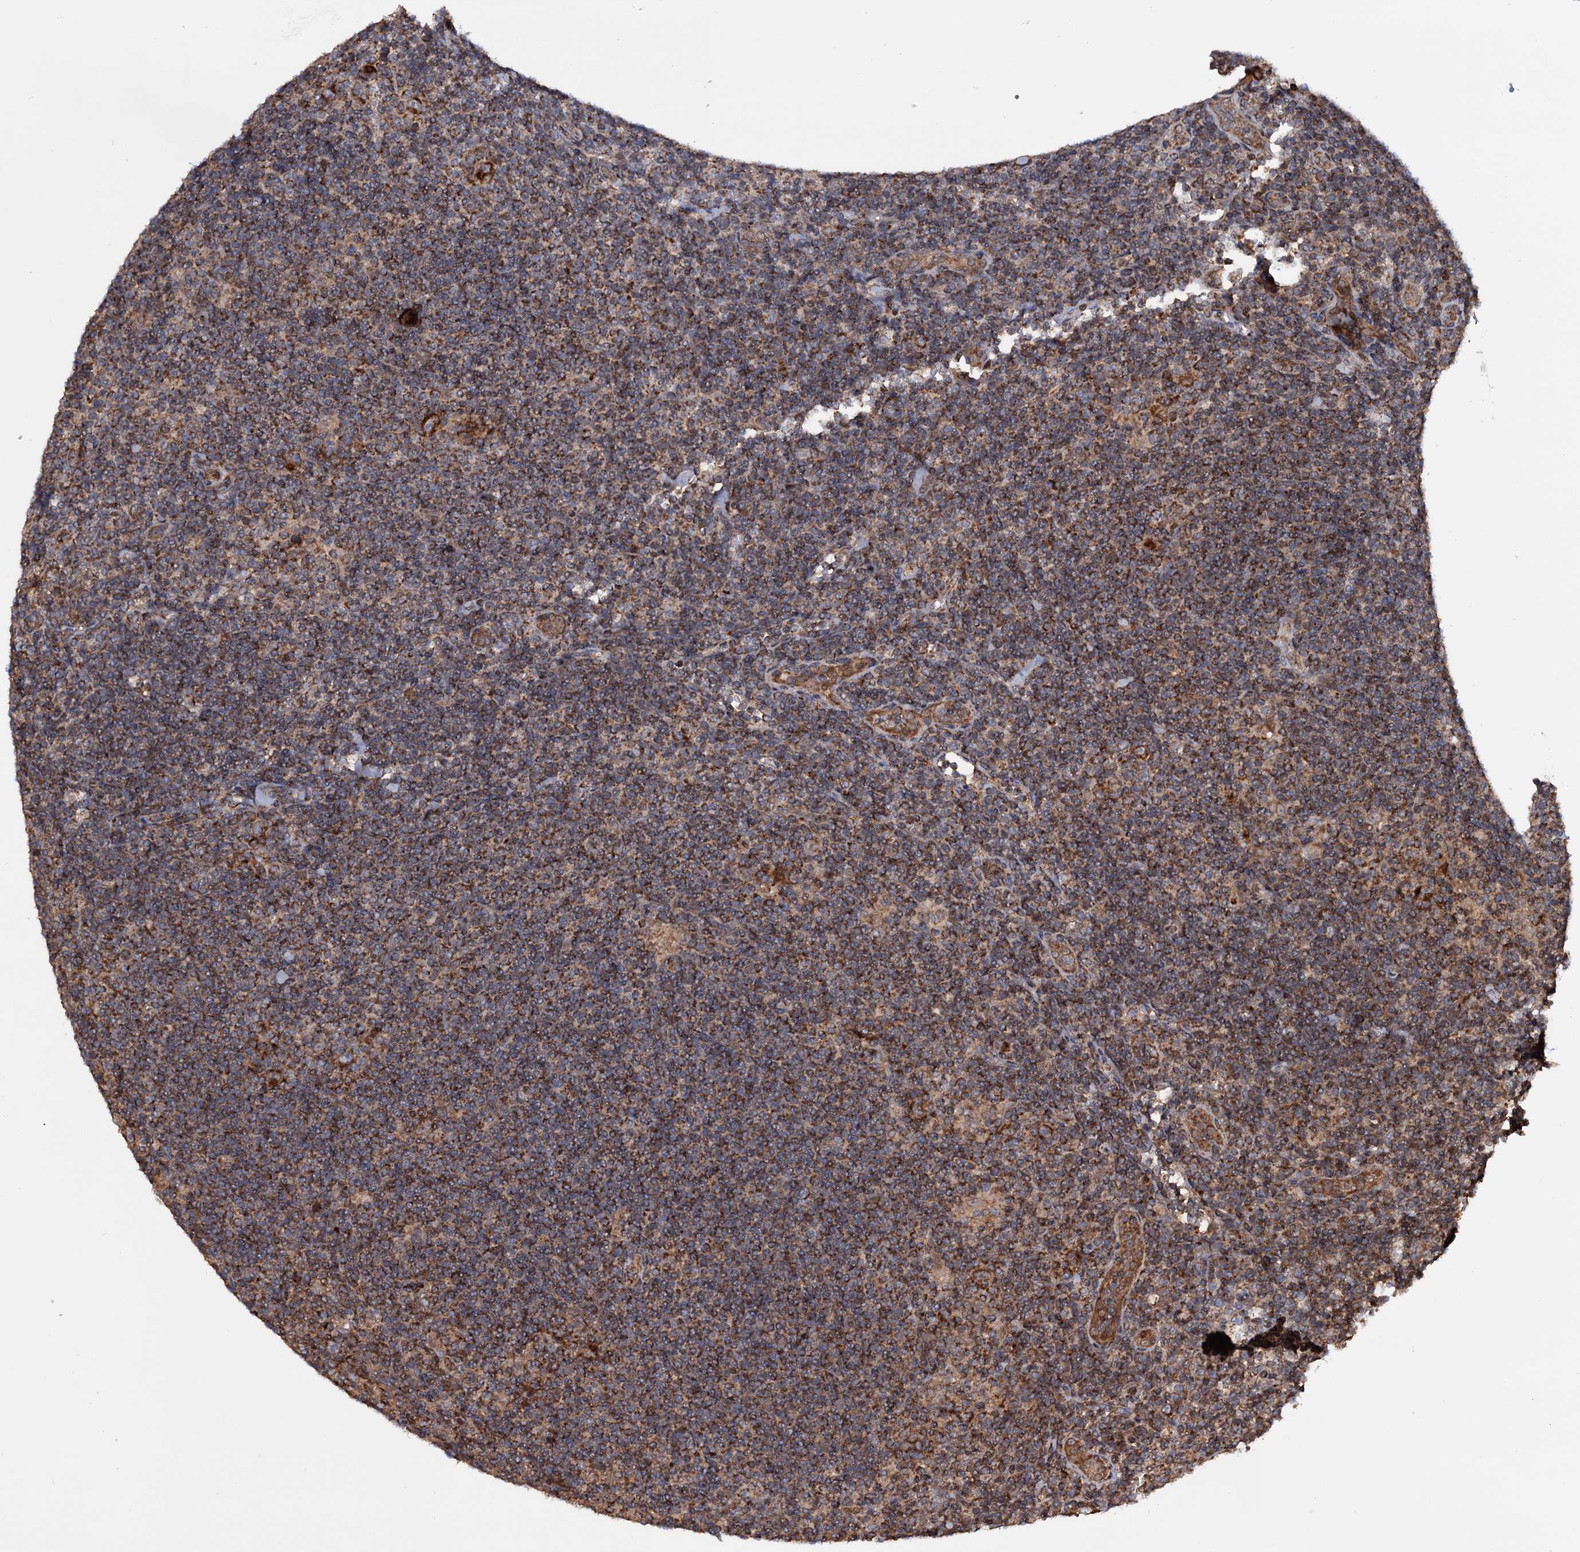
{"staining": {"intensity": "moderate", "quantity": ">75%", "location": "cytoplasmic/membranous"}, "tissue": "lymphoma", "cell_type": "Tumor cells", "image_type": "cancer", "snomed": [{"axis": "morphology", "description": "Hodgkin's disease, NOS"}, {"axis": "topography", "description": "Lymph node"}], "caption": "Brown immunohistochemical staining in human Hodgkin's disease shows moderate cytoplasmic/membranous staining in approximately >75% of tumor cells.", "gene": "MRPL42", "patient": {"sex": "female", "age": 57}}